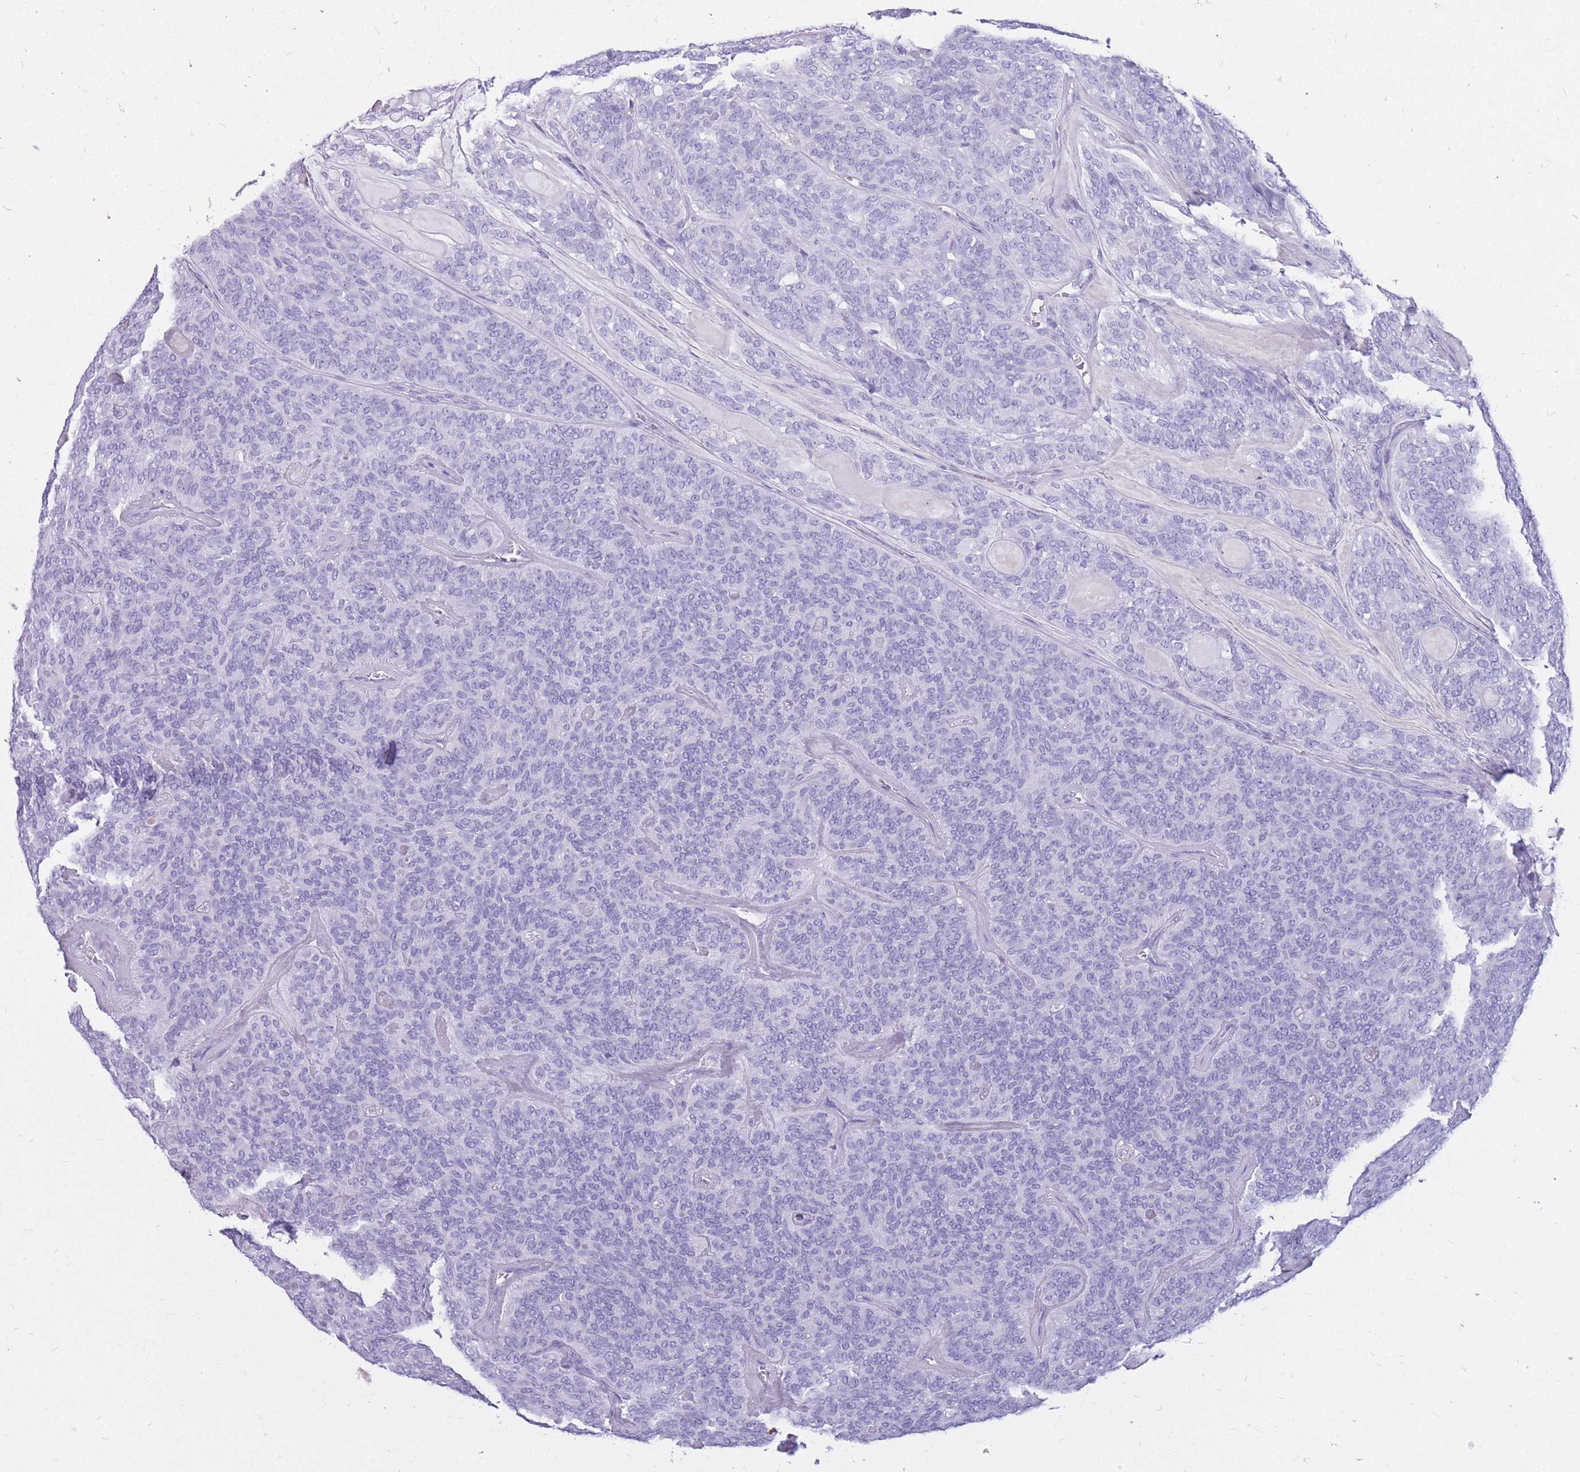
{"staining": {"intensity": "negative", "quantity": "none", "location": "none"}, "tissue": "head and neck cancer", "cell_type": "Tumor cells", "image_type": "cancer", "snomed": [{"axis": "morphology", "description": "Adenocarcinoma, NOS"}, {"axis": "topography", "description": "Head-Neck"}], "caption": "The micrograph reveals no staining of tumor cells in head and neck cancer (adenocarcinoma).", "gene": "CYP21A2", "patient": {"sex": "male", "age": 66}}